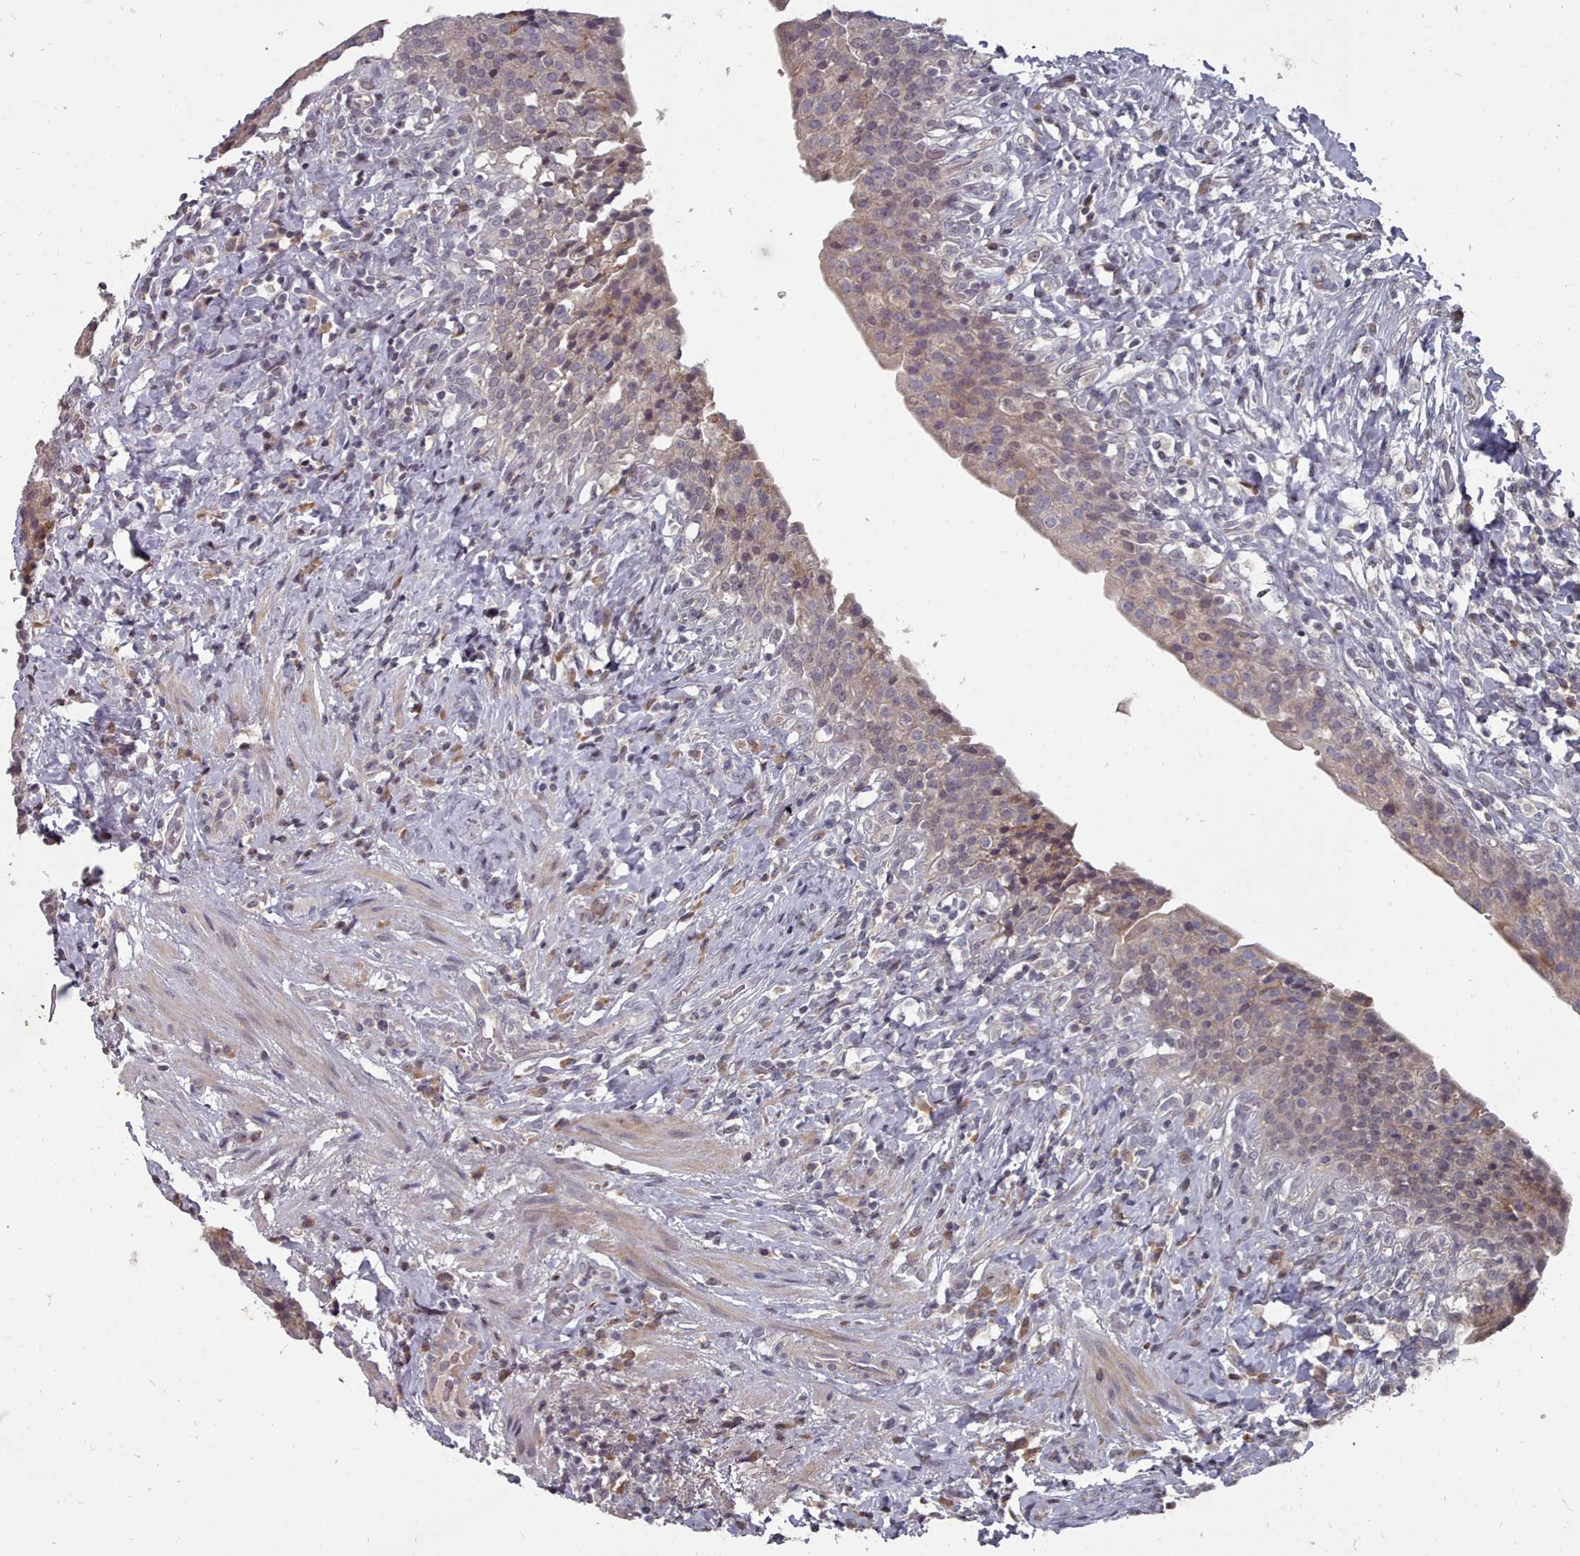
{"staining": {"intensity": "weak", "quantity": "25%-75%", "location": "cytoplasmic/membranous"}, "tissue": "urinary bladder", "cell_type": "Urothelial cells", "image_type": "normal", "snomed": [{"axis": "morphology", "description": "Normal tissue, NOS"}, {"axis": "morphology", "description": "Inflammation, NOS"}, {"axis": "topography", "description": "Urinary bladder"}], "caption": "A high-resolution histopathology image shows immunohistochemistry staining of normal urinary bladder, which displays weak cytoplasmic/membranous staining in about 25%-75% of urothelial cells. The staining is performed using DAB (3,3'-diaminobenzidine) brown chromogen to label protein expression. The nuclei are counter-stained blue using hematoxylin.", "gene": "ACKR3", "patient": {"sex": "male", "age": 64}}